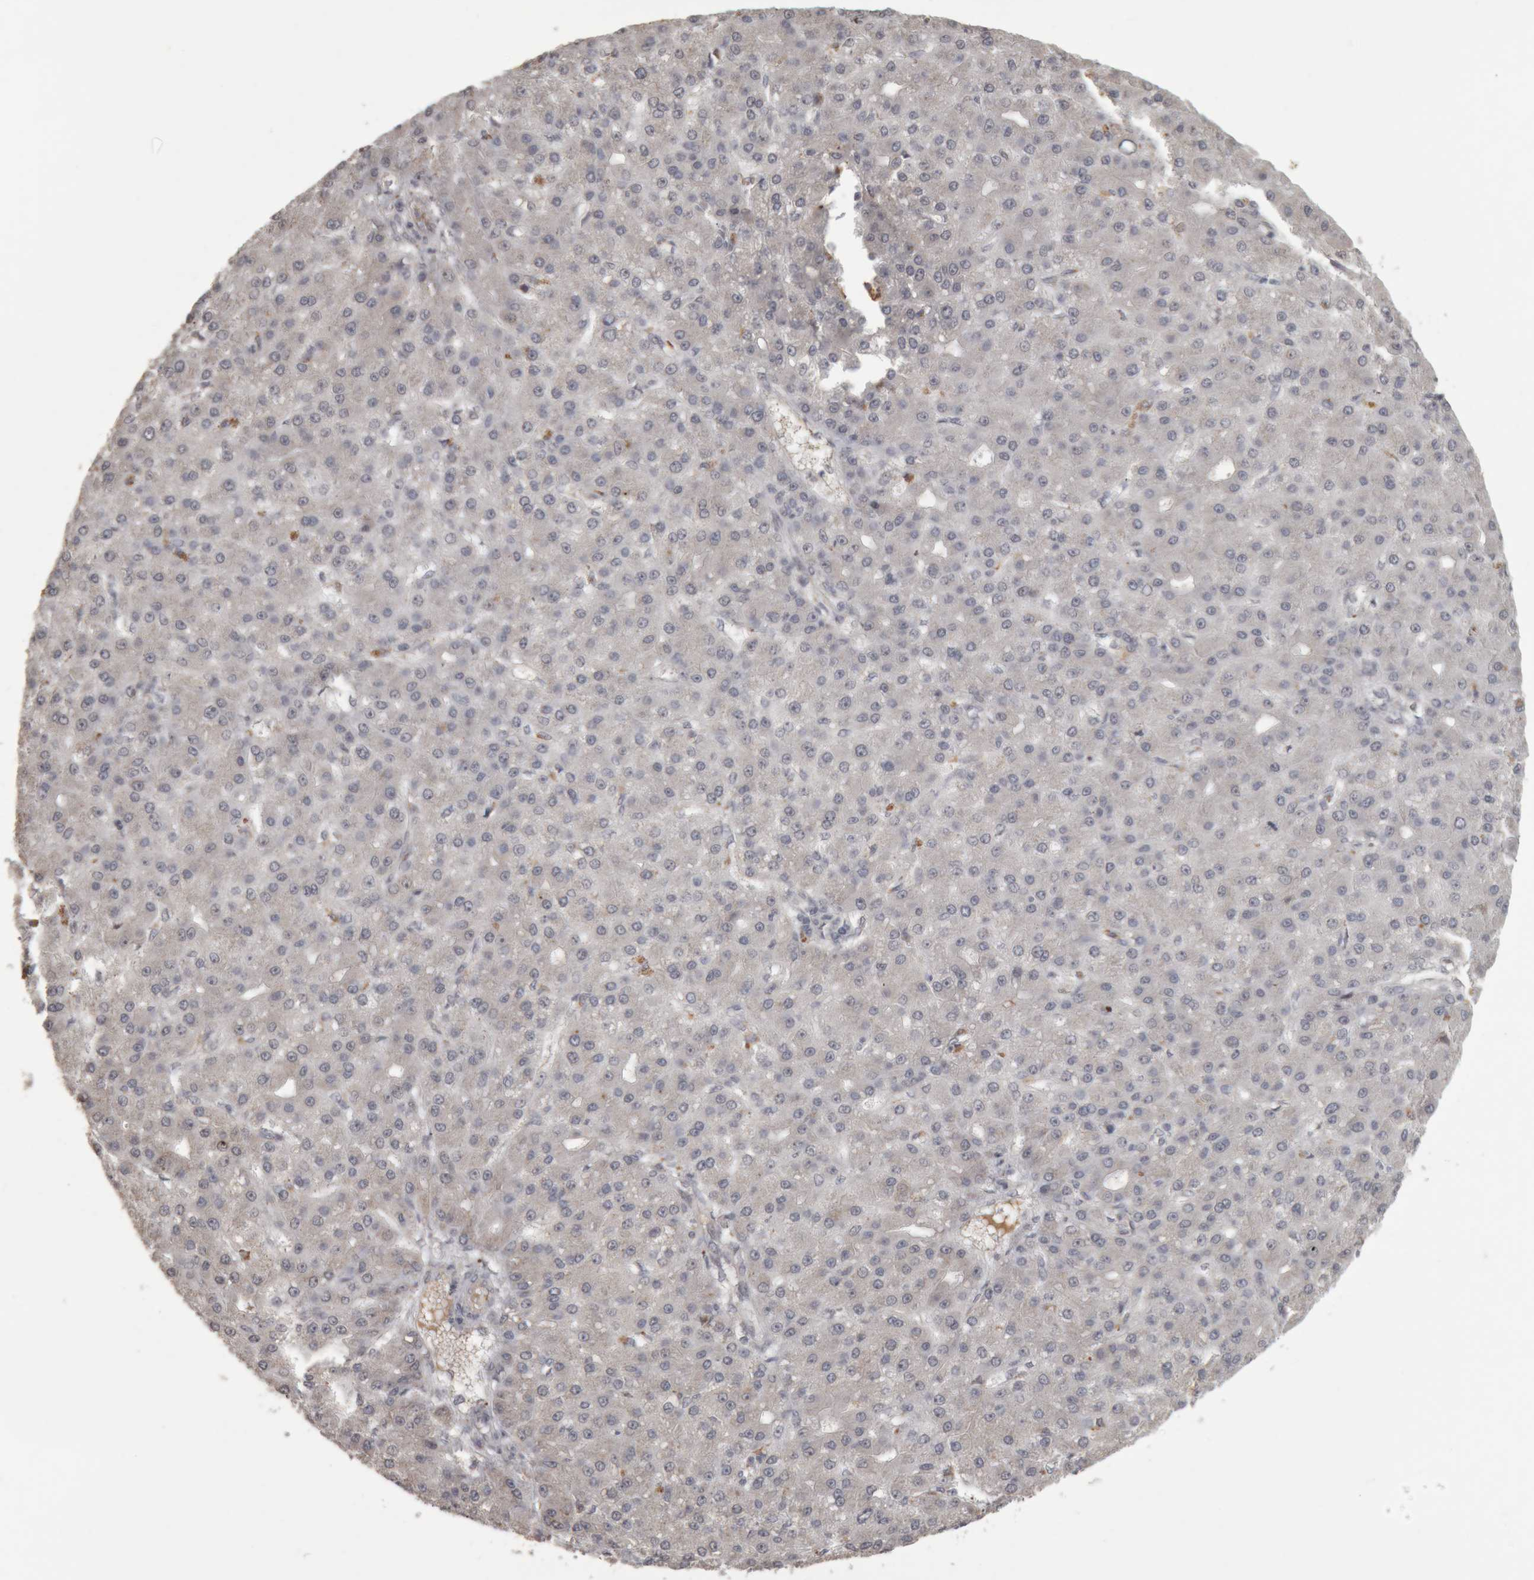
{"staining": {"intensity": "negative", "quantity": "none", "location": "none"}, "tissue": "liver cancer", "cell_type": "Tumor cells", "image_type": "cancer", "snomed": [{"axis": "morphology", "description": "Carcinoma, Hepatocellular, NOS"}, {"axis": "topography", "description": "Liver"}], "caption": "This photomicrograph is of liver cancer (hepatocellular carcinoma) stained with immunohistochemistry (IHC) to label a protein in brown with the nuclei are counter-stained blue. There is no positivity in tumor cells.", "gene": "MEP1A", "patient": {"sex": "male", "age": 67}}